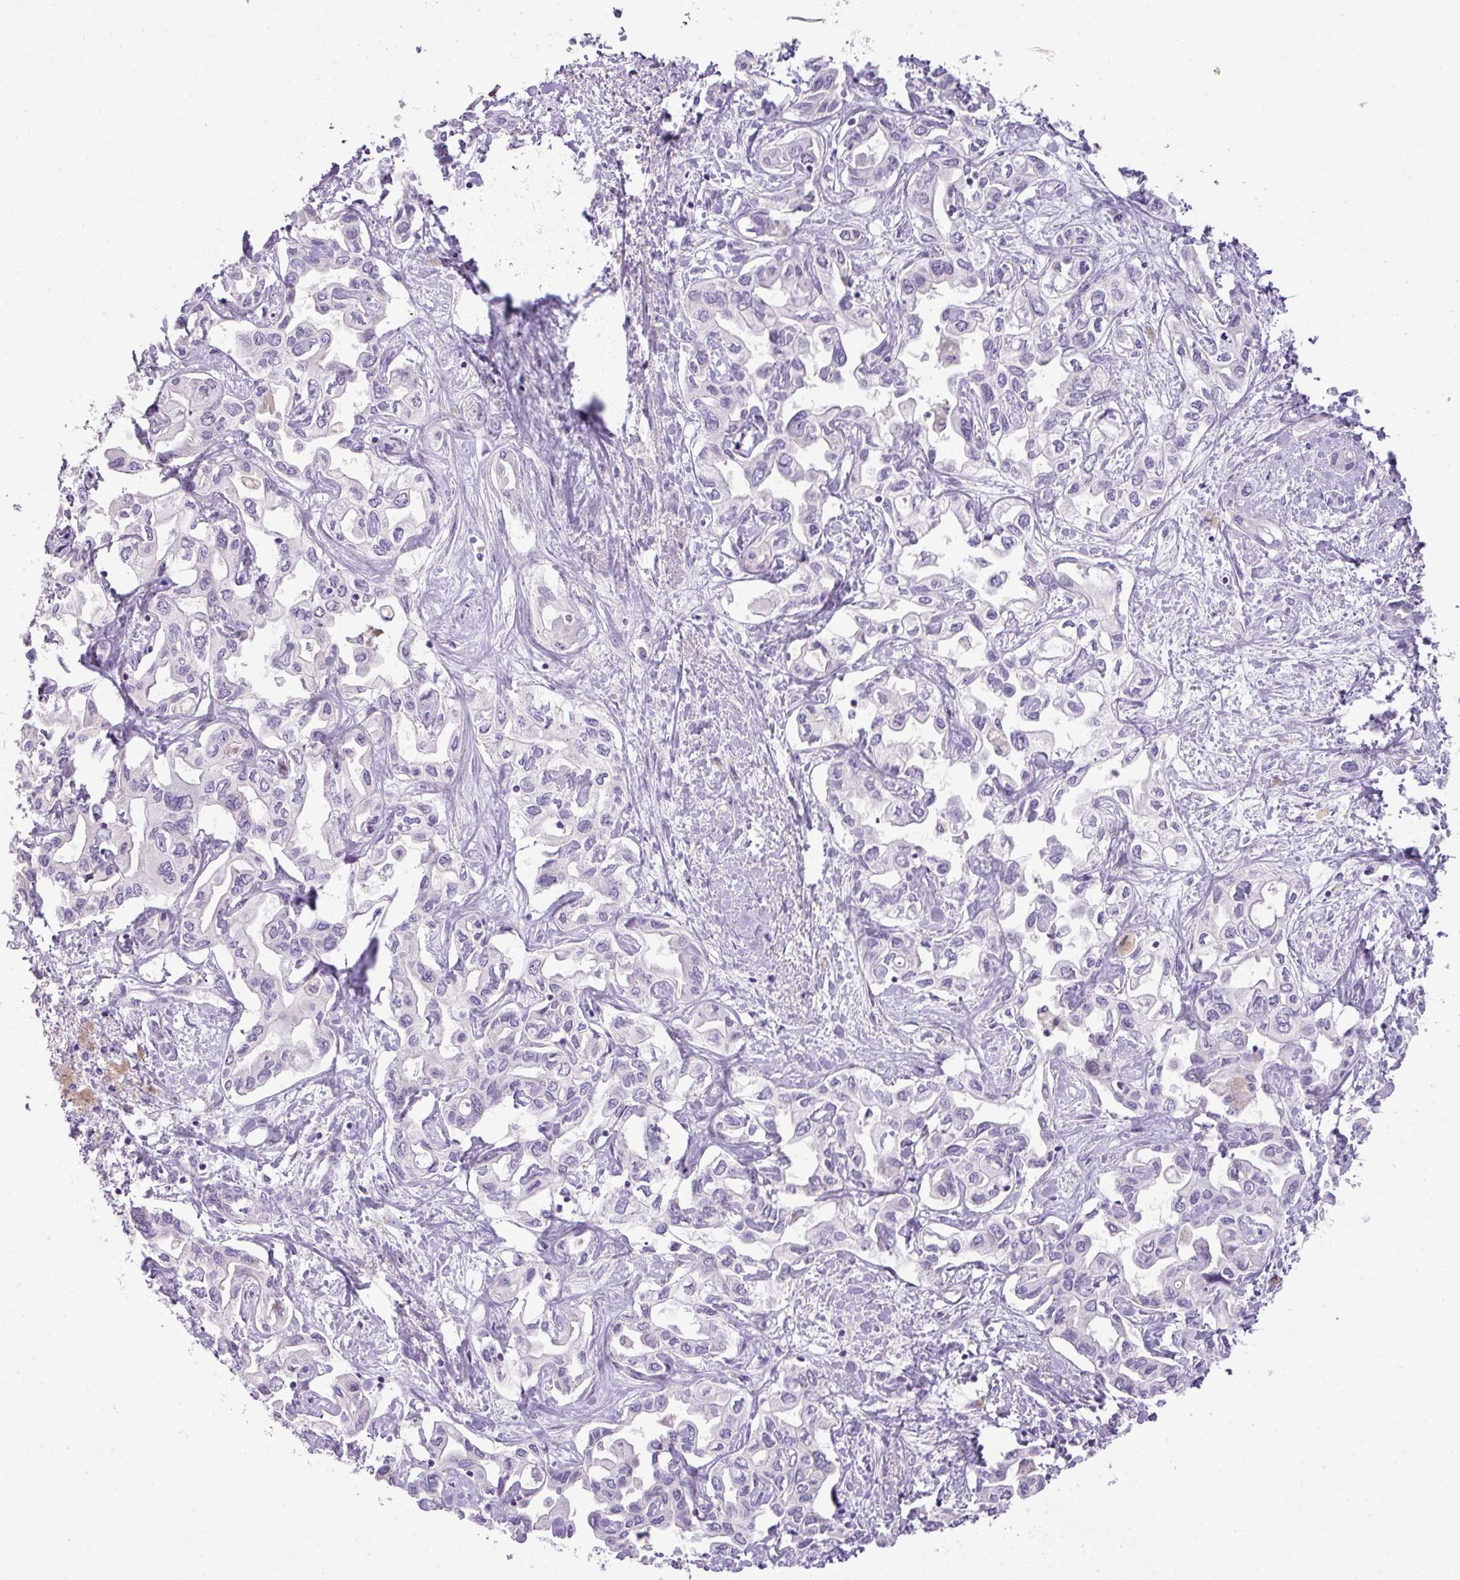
{"staining": {"intensity": "negative", "quantity": "none", "location": "none"}, "tissue": "liver cancer", "cell_type": "Tumor cells", "image_type": "cancer", "snomed": [{"axis": "morphology", "description": "Cholangiocarcinoma"}, {"axis": "topography", "description": "Liver"}], "caption": "There is no significant expression in tumor cells of liver cancer (cholangiocarcinoma).", "gene": "ENSG00000273748", "patient": {"sex": "female", "age": 64}}